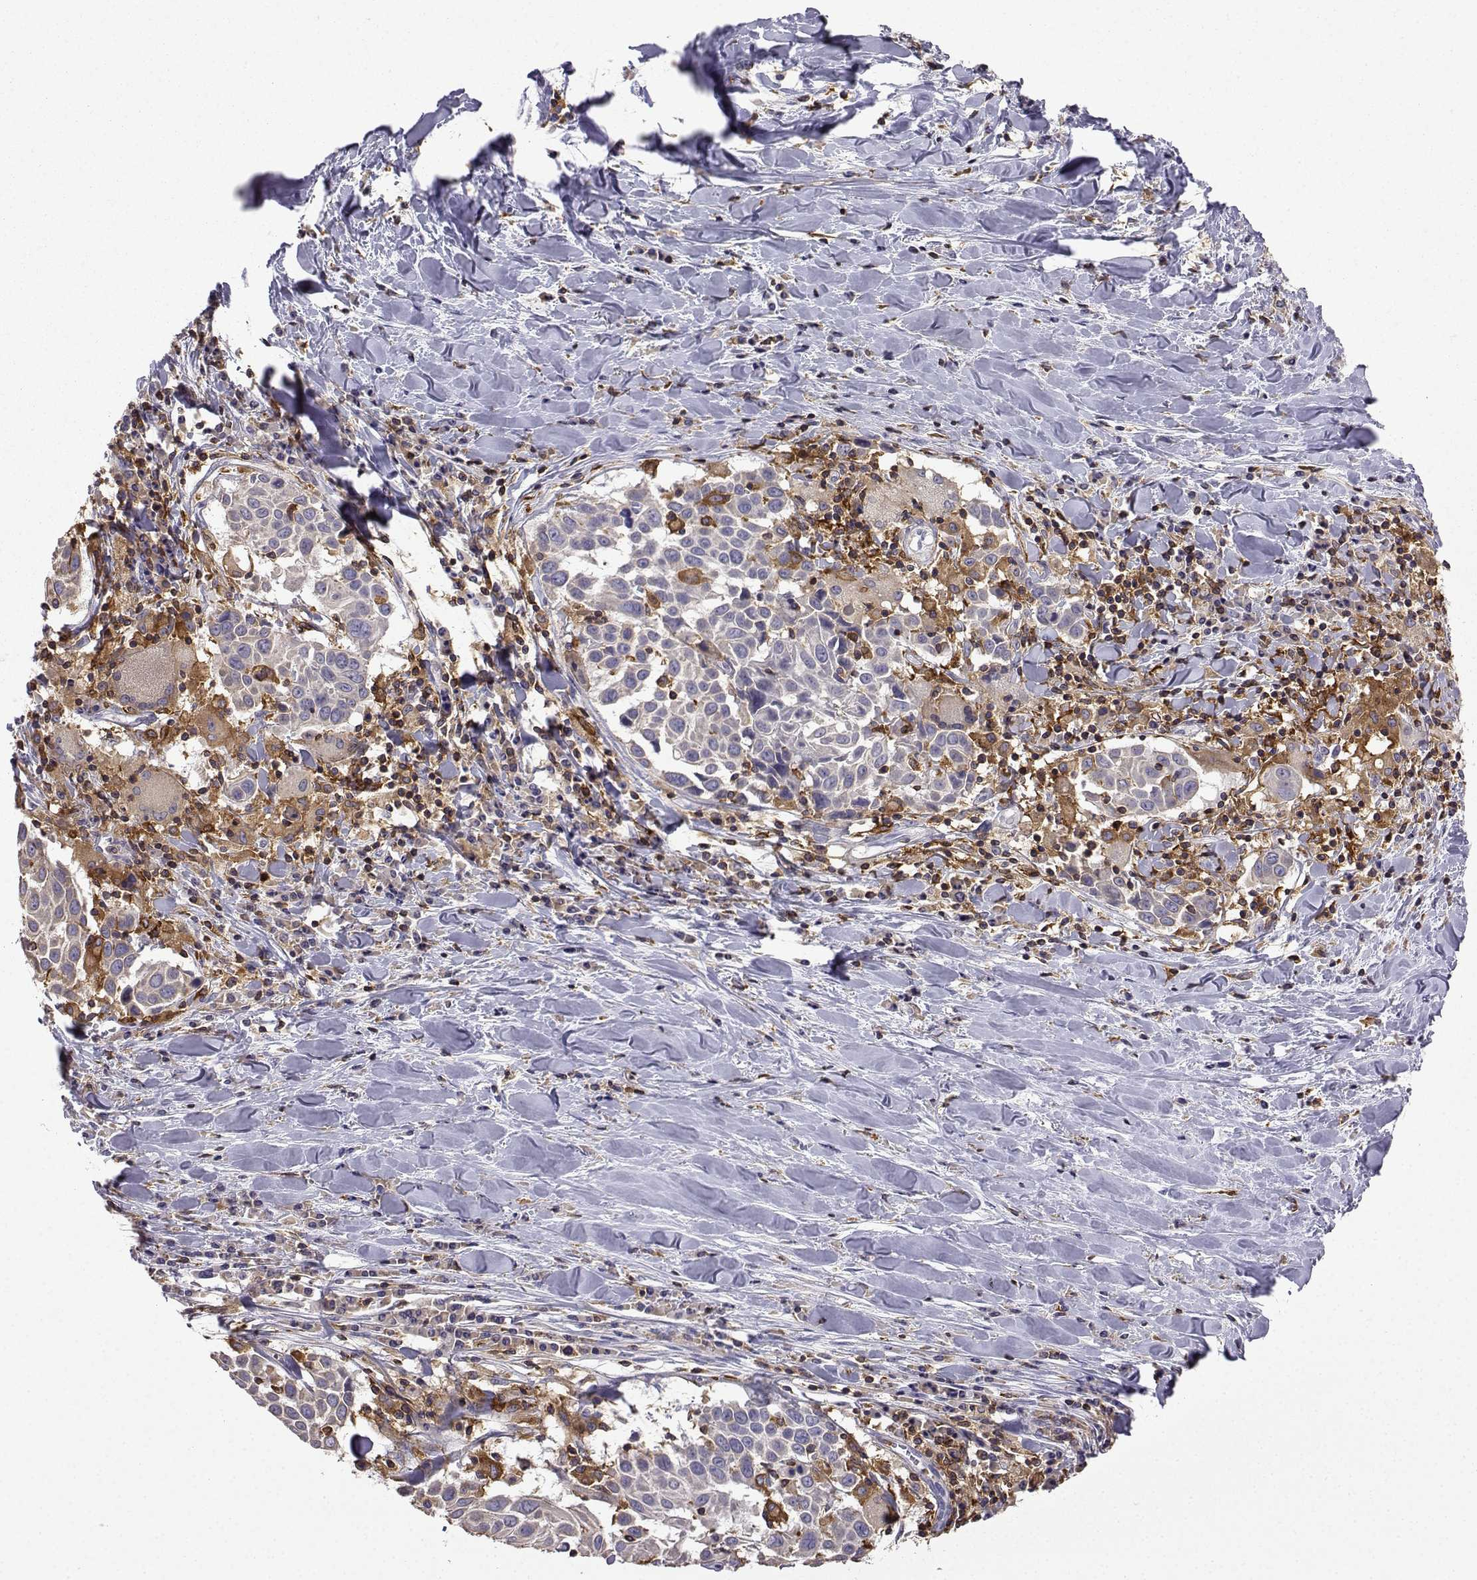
{"staining": {"intensity": "negative", "quantity": "none", "location": "none"}, "tissue": "lung cancer", "cell_type": "Tumor cells", "image_type": "cancer", "snomed": [{"axis": "morphology", "description": "Squamous cell carcinoma, NOS"}, {"axis": "topography", "description": "Lung"}], "caption": "Immunohistochemistry photomicrograph of neoplastic tissue: human lung cancer stained with DAB (3,3'-diaminobenzidine) displays no significant protein staining in tumor cells.", "gene": "DOCK10", "patient": {"sex": "male", "age": 57}}